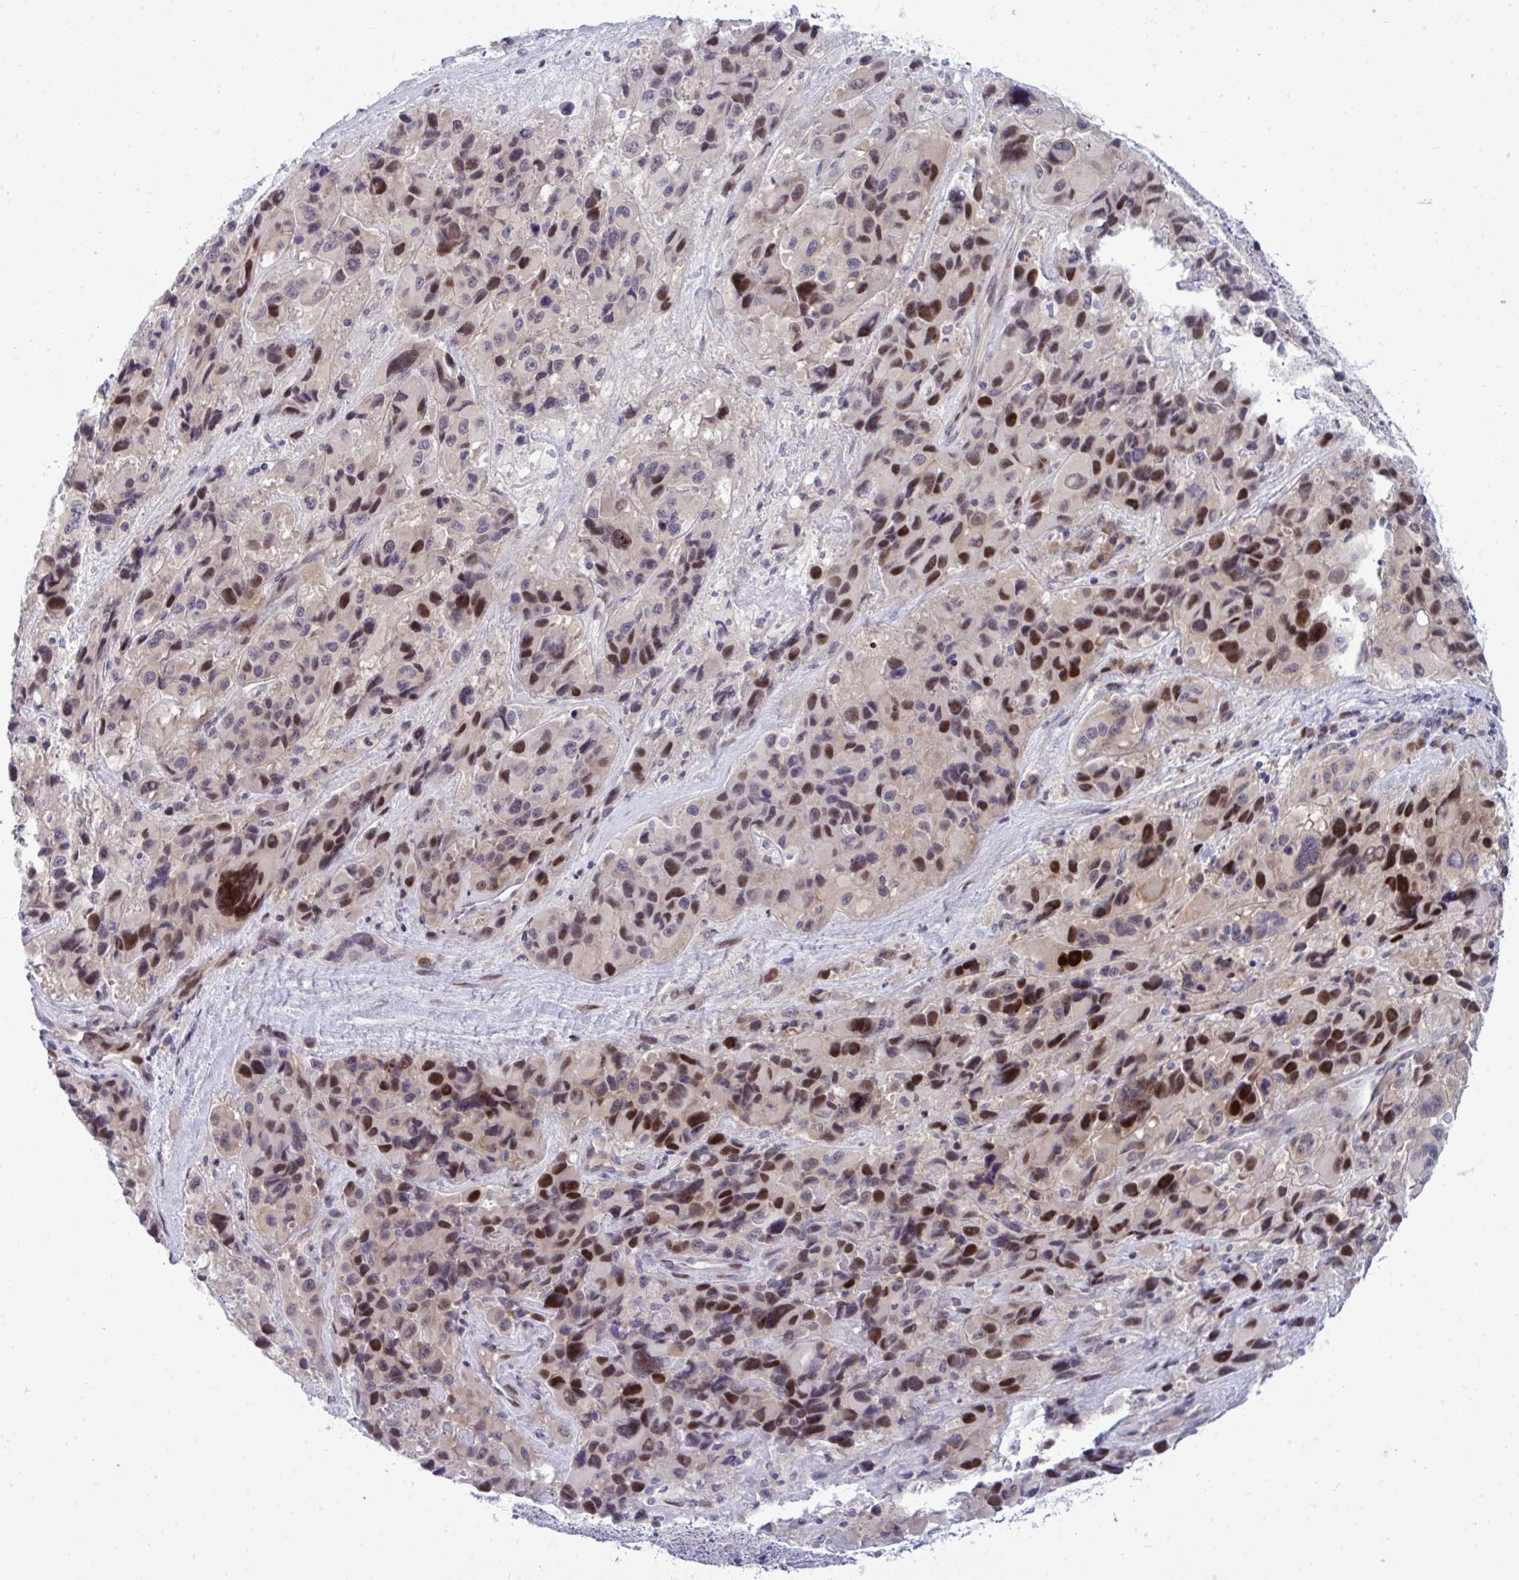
{"staining": {"intensity": "moderate", "quantity": "25%-75%", "location": "nuclear"}, "tissue": "melanoma", "cell_type": "Tumor cells", "image_type": "cancer", "snomed": [{"axis": "morphology", "description": "Malignant melanoma, Metastatic site"}, {"axis": "topography", "description": "Lymph node"}], "caption": "Melanoma stained with a brown dye displays moderate nuclear positive positivity in approximately 25%-75% of tumor cells.", "gene": "TAB1", "patient": {"sex": "female", "age": 65}}